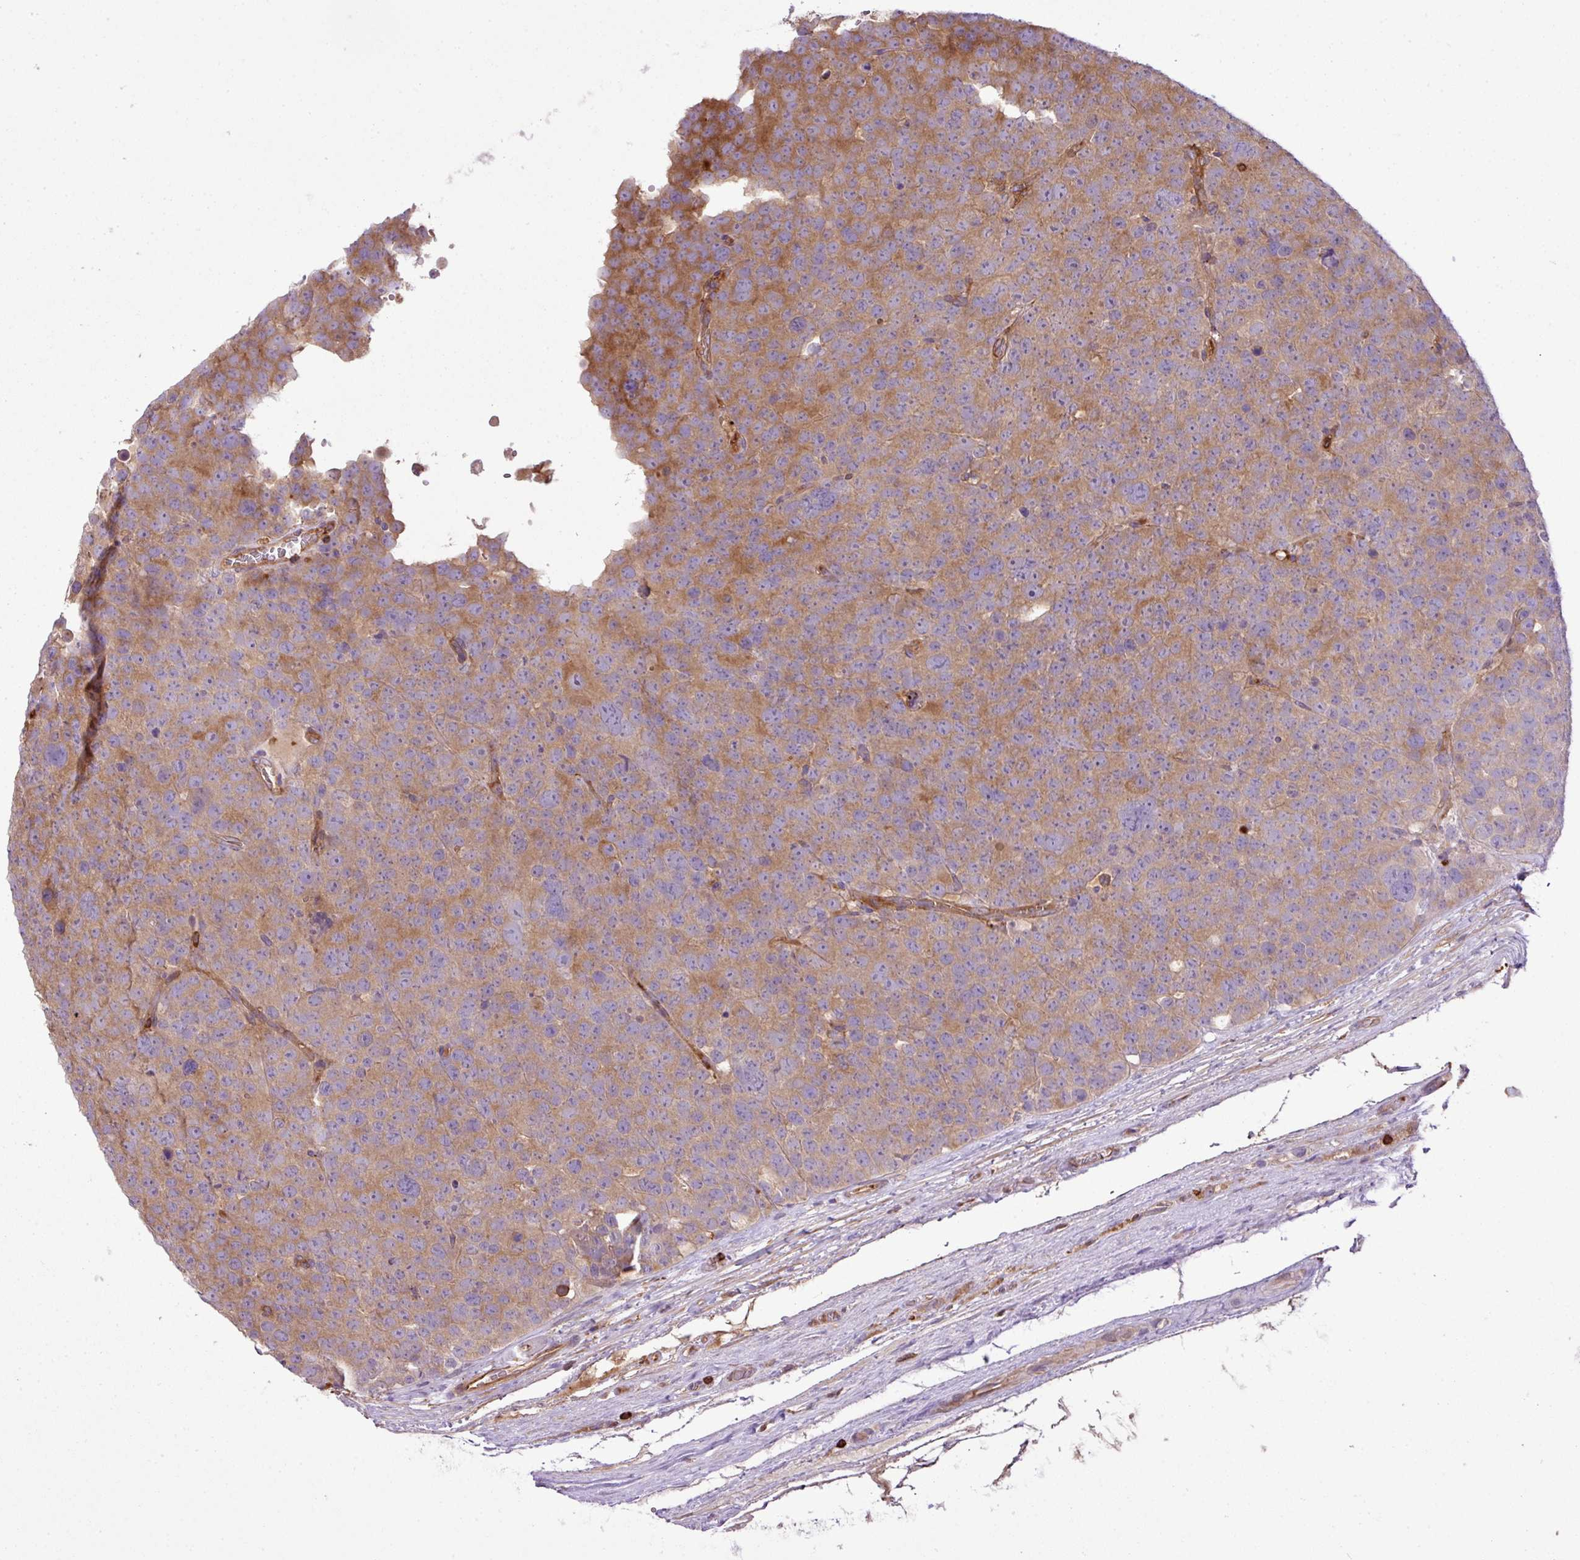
{"staining": {"intensity": "moderate", "quantity": ">75%", "location": "cytoplasmic/membranous"}, "tissue": "testis cancer", "cell_type": "Tumor cells", "image_type": "cancer", "snomed": [{"axis": "morphology", "description": "Seminoma, NOS"}, {"axis": "topography", "description": "Testis"}], "caption": "A brown stain labels moderate cytoplasmic/membranous positivity of a protein in testis cancer tumor cells. The protein of interest is shown in brown color, while the nuclei are stained blue.", "gene": "PGAP6", "patient": {"sex": "male", "age": 71}}